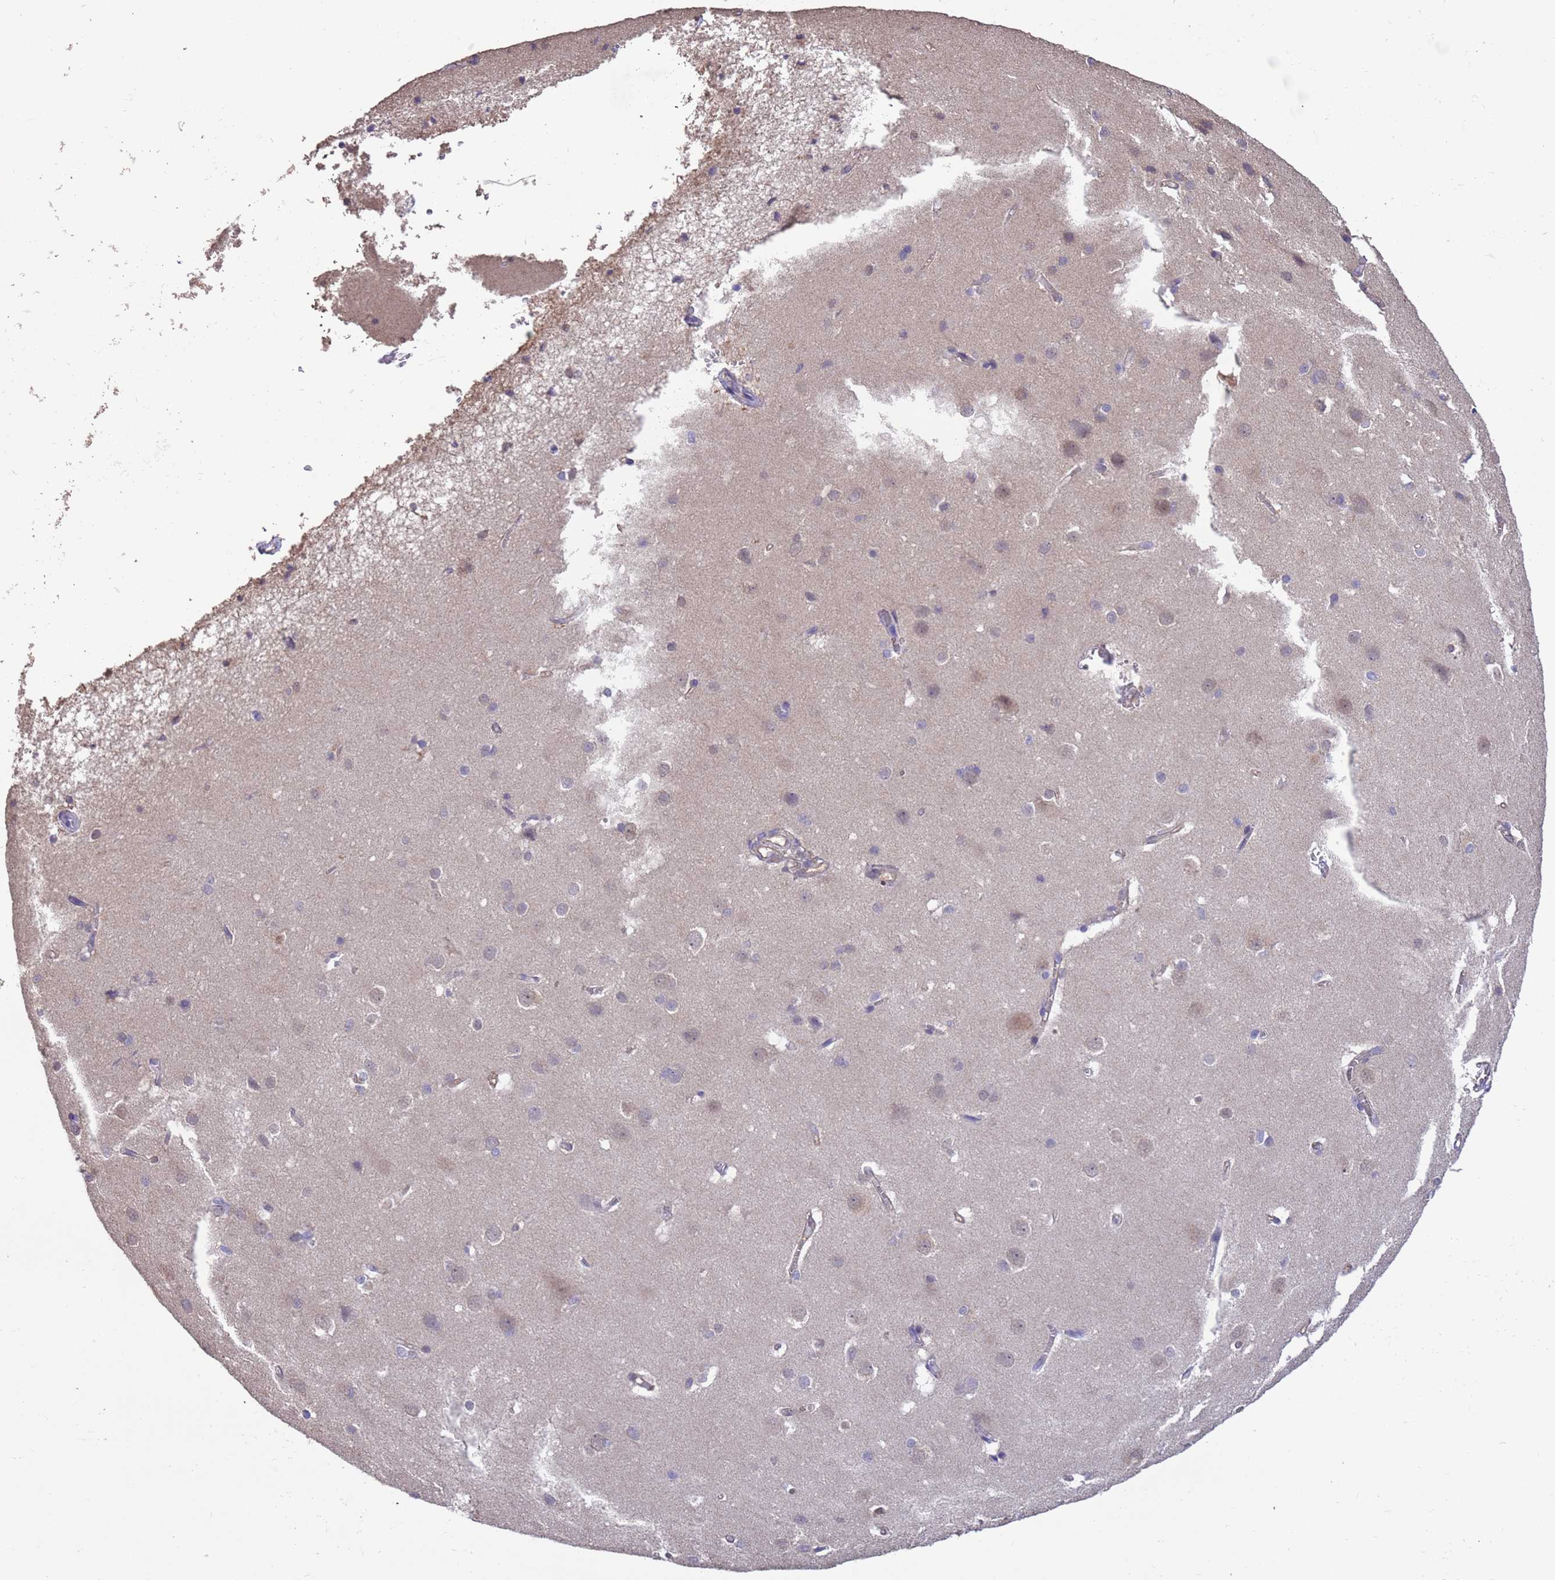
{"staining": {"intensity": "negative", "quantity": "none", "location": "none"}, "tissue": "cerebral cortex", "cell_type": "Endothelial cells", "image_type": "normal", "snomed": [{"axis": "morphology", "description": "Normal tissue, NOS"}, {"axis": "topography", "description": "Cerebral cortex"}], "caption": "The image shows no significant expression in endothelial cells of cerebral cortex. (Stains: DAB immunohistochemistry (IHC) with hematoxylin counter stain, Microscopy: brightfield microscopy at high magnification).", "gene": "NPHP1", "patient": {"sex": "male", "age": 37}}